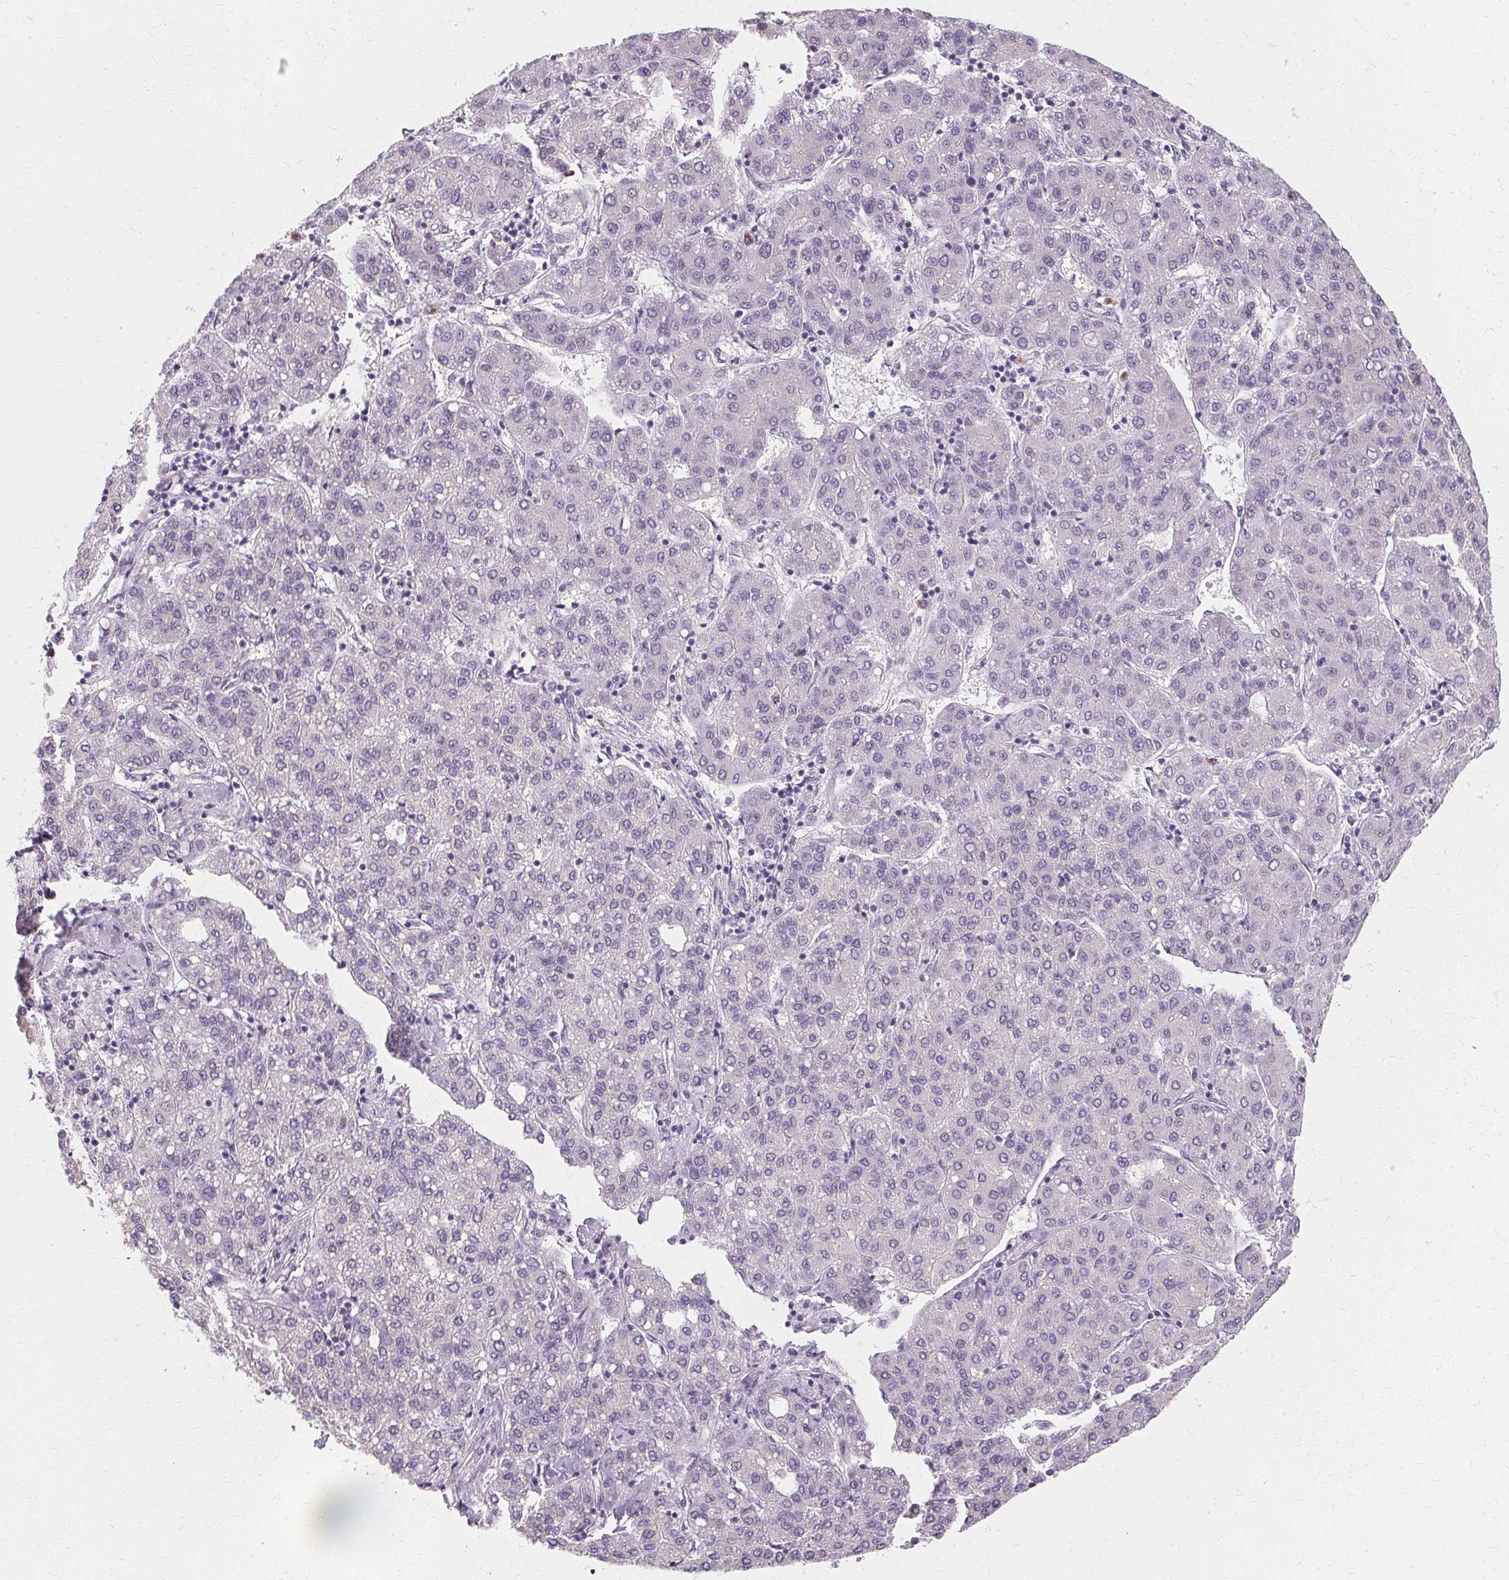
{"staining": {"intensity": "negative", "quantity": "none", "location": "none"}, "tissue": "liver cancer", "cell_type": "Tumor cells", "image_type": "cancer", "snomed": [{"axis": "morphology", "description": "Carcinoma, Hepatocellular, NOS"}, {"axis": "topography", "description": "Liver"}], "caption": "IHC image of neoplastic tissue: hepatocellular carcinoma (liver) stained with DAB exhibits no significant protein positivity in tumor cells.", "gene": "FCRL3", "patient": {"sex": "male", "age": 65}}